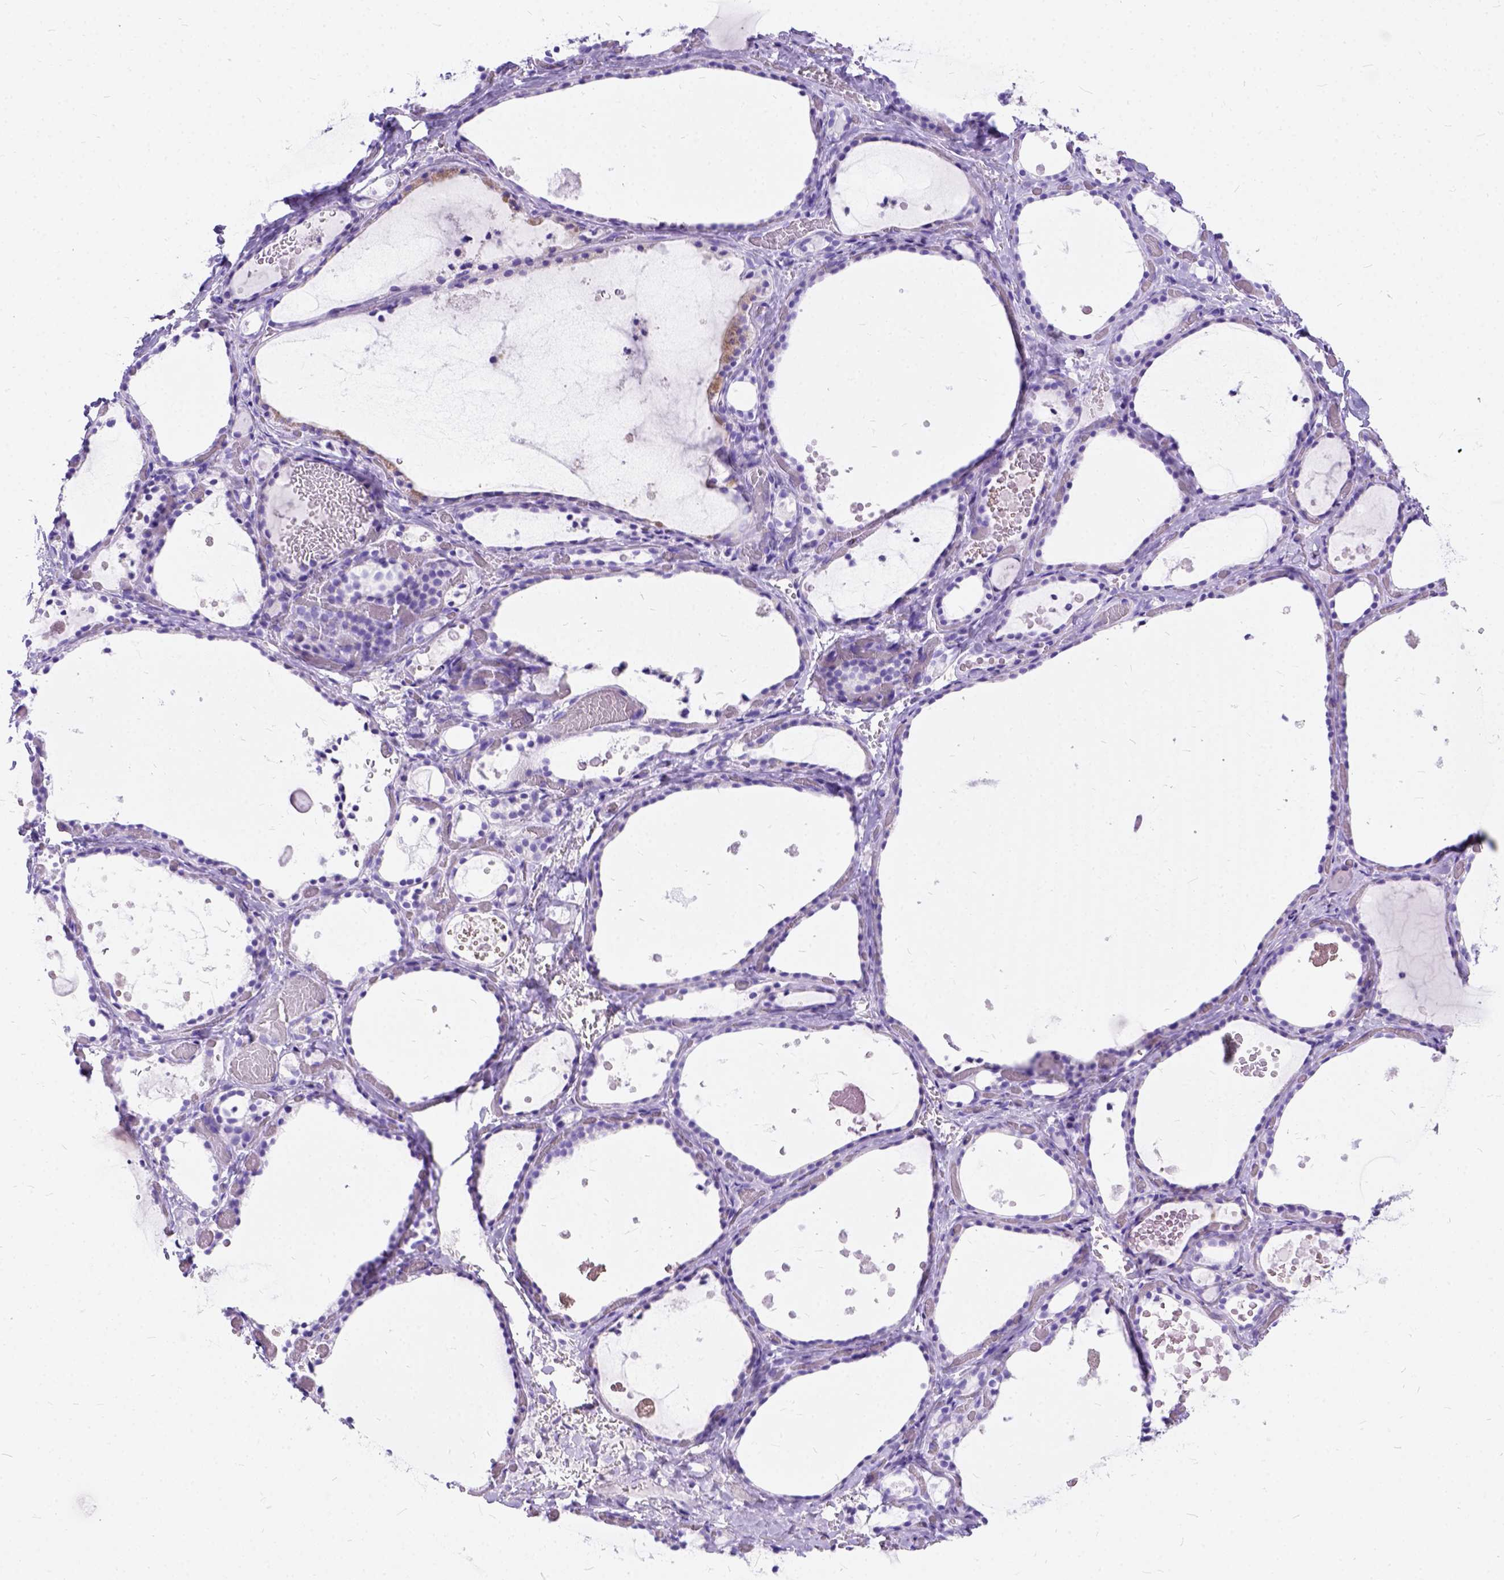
{"staining": {"intensity": "negative", "quantity": "none", "location": "none"}, "tissue": "thyroid gland", "cell_type": "Glandular cells", "image_type": "normal", "snomed": [{"axis": "morphology", "description": "Normal tissue, NOS"}, {"axis": "topography", "description": "Thyroid gland"}], "caption": "High magnification brightfield microscopy of unremarkable thyroid gland stained with DAB (3,3'-diaminobenzidine) (brown) and counterstained with hematoxylin (blue): glandular cells show no significant staining. (DAB IHC, high magnification).", "gene": "C1QTNF3", "patient": {"sex": "female", "age": 56}}